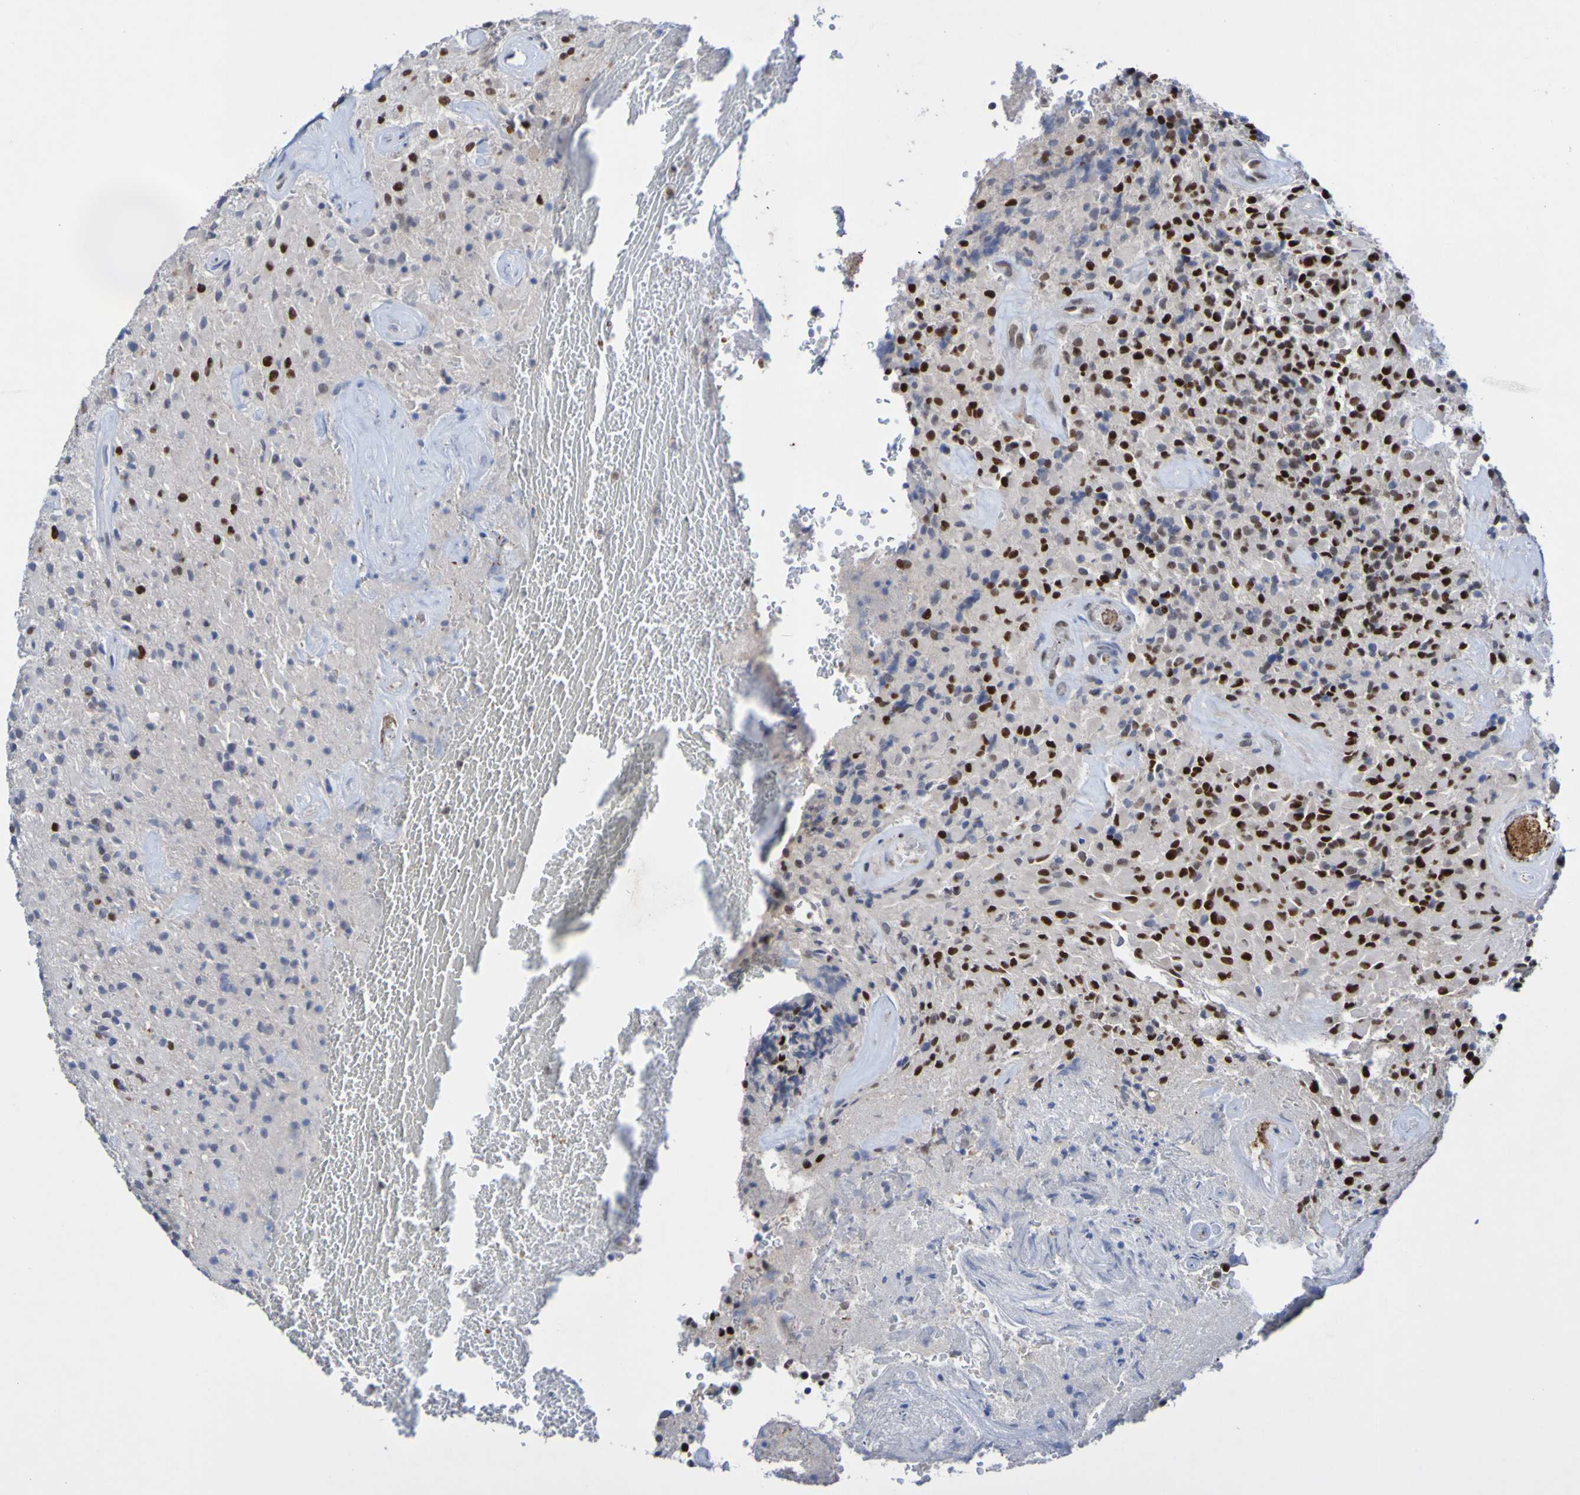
{"staining": {"intensity": "strong", "quantity": "25%-75%", "location": "nuclear"}, "tissue": "glioma", "cell_type": "Tumor cells", "image_type": "cancer", "snomed": [{"axis": "morphology", "description": "Glioma, malignant, High grade"}, {"axis": "topography", "description": "Brain"}], "caption": "A photomicrograph of human malignant high-grade glioma stained for a protein exhibits strong nuclear brown staining in tumor cells. (DAB IHC, brown staining for protein, blue staining for nuclei).", "gene": "PCGF1", "patient": {"sex": "male", "age": 71}}